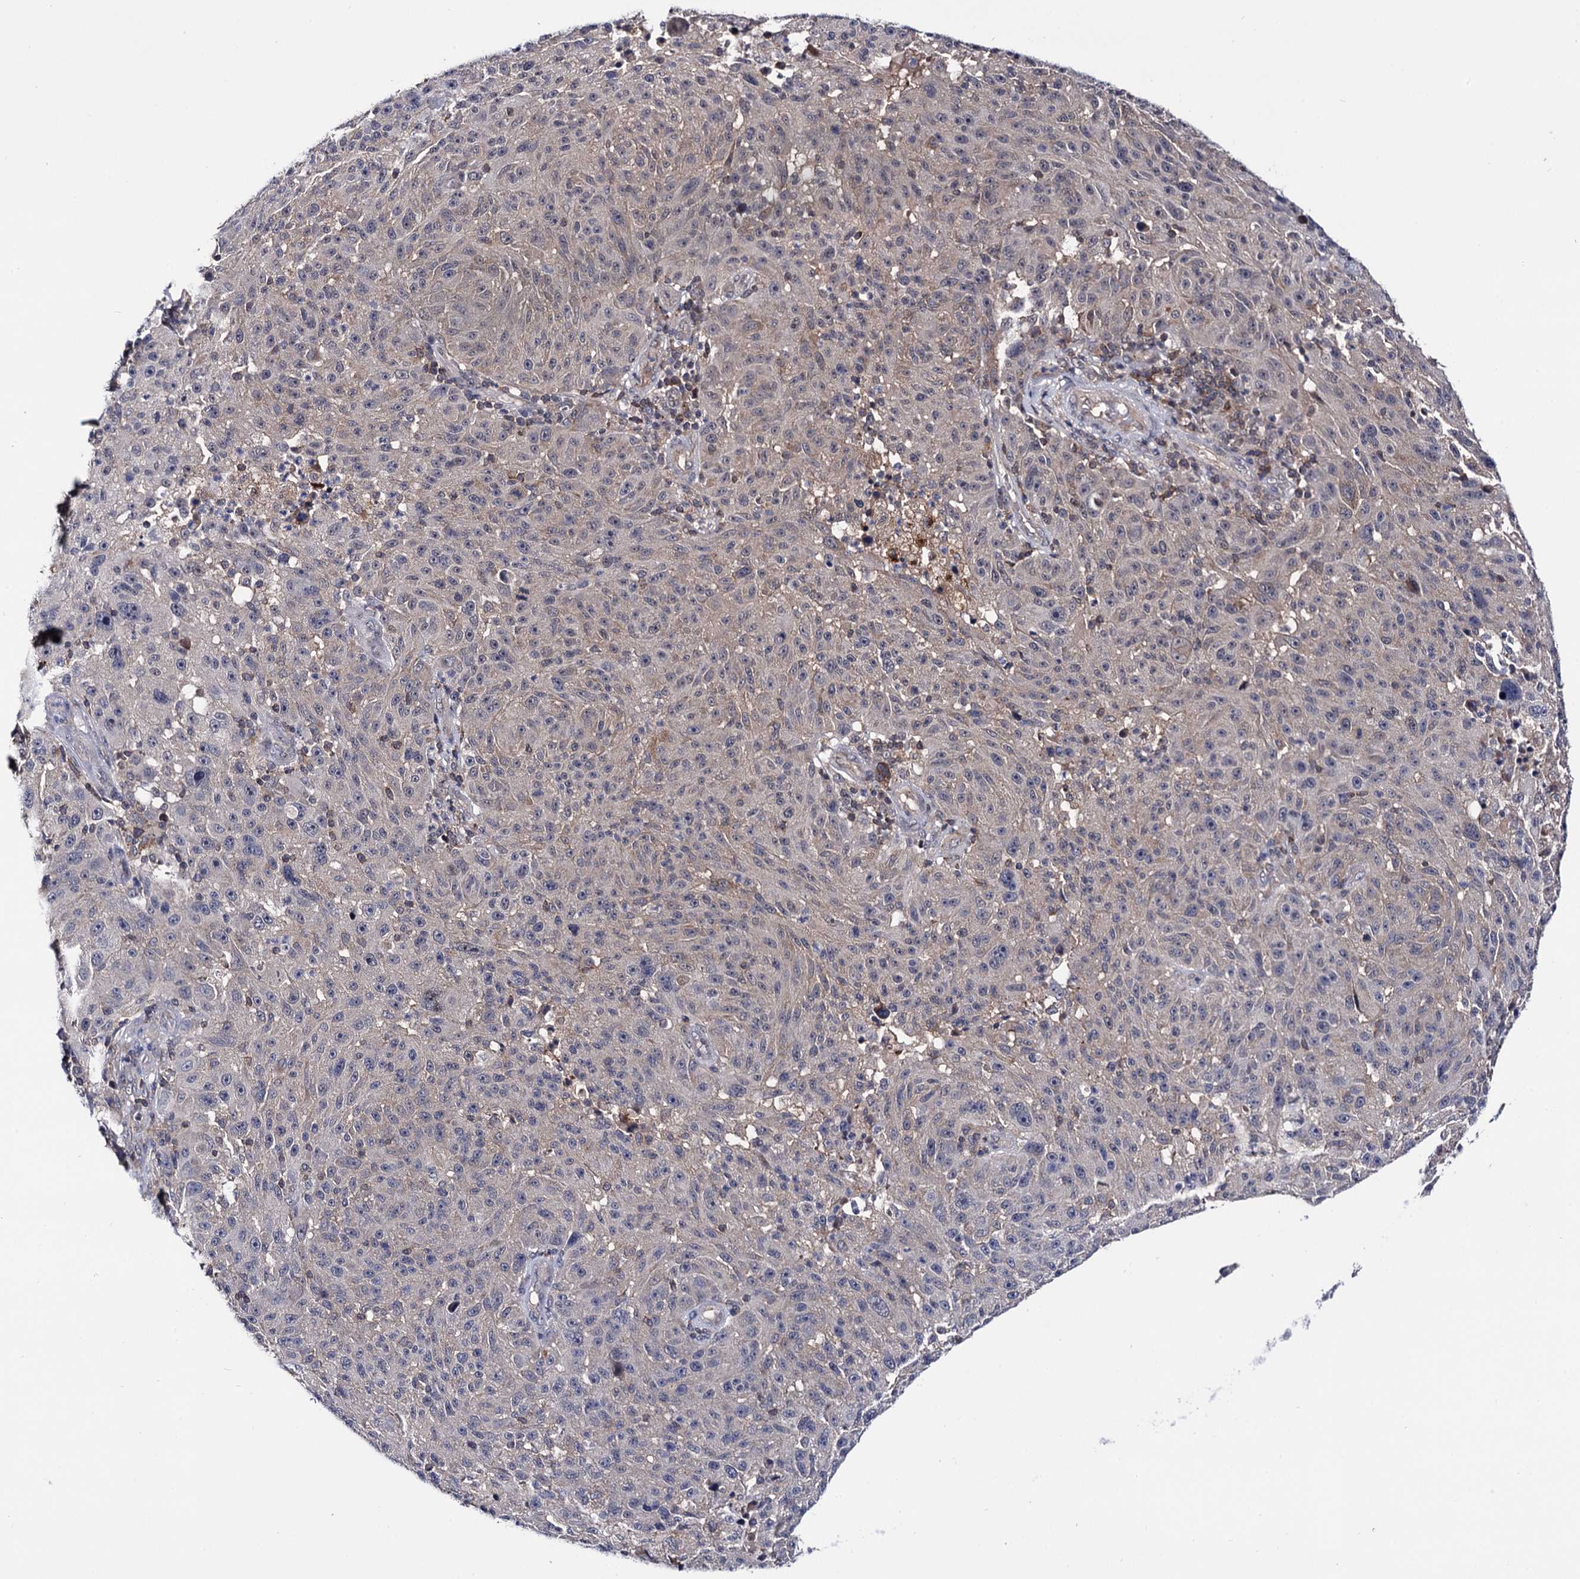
{"staining": {"intensity": "weak", "quantity": "25%-75%", "location": "cytoplasmic/membranous,nuclear"}, "tissue": "melanoma", "cell_type": "Tumor cells", "image_type": "cancer", "snomed": [{"axis": "morphology", "description": "Malignant melanoma, NOS"}, {"axis": "topography", "description": "Skin"}], "caption": "High-magnification brightfield microscopy of malignant melanoma stained with DAB (3,3'-diaminobenzidine) (brown) and counterstained with hematoxylin (blue). tumor cells exhibit weak cytoplasmic/membranous and nuclear staining is appreciated in about25%-75% of cells.", "gene": "MICAL2", "patient": {"sex": "male", "age": 53}}